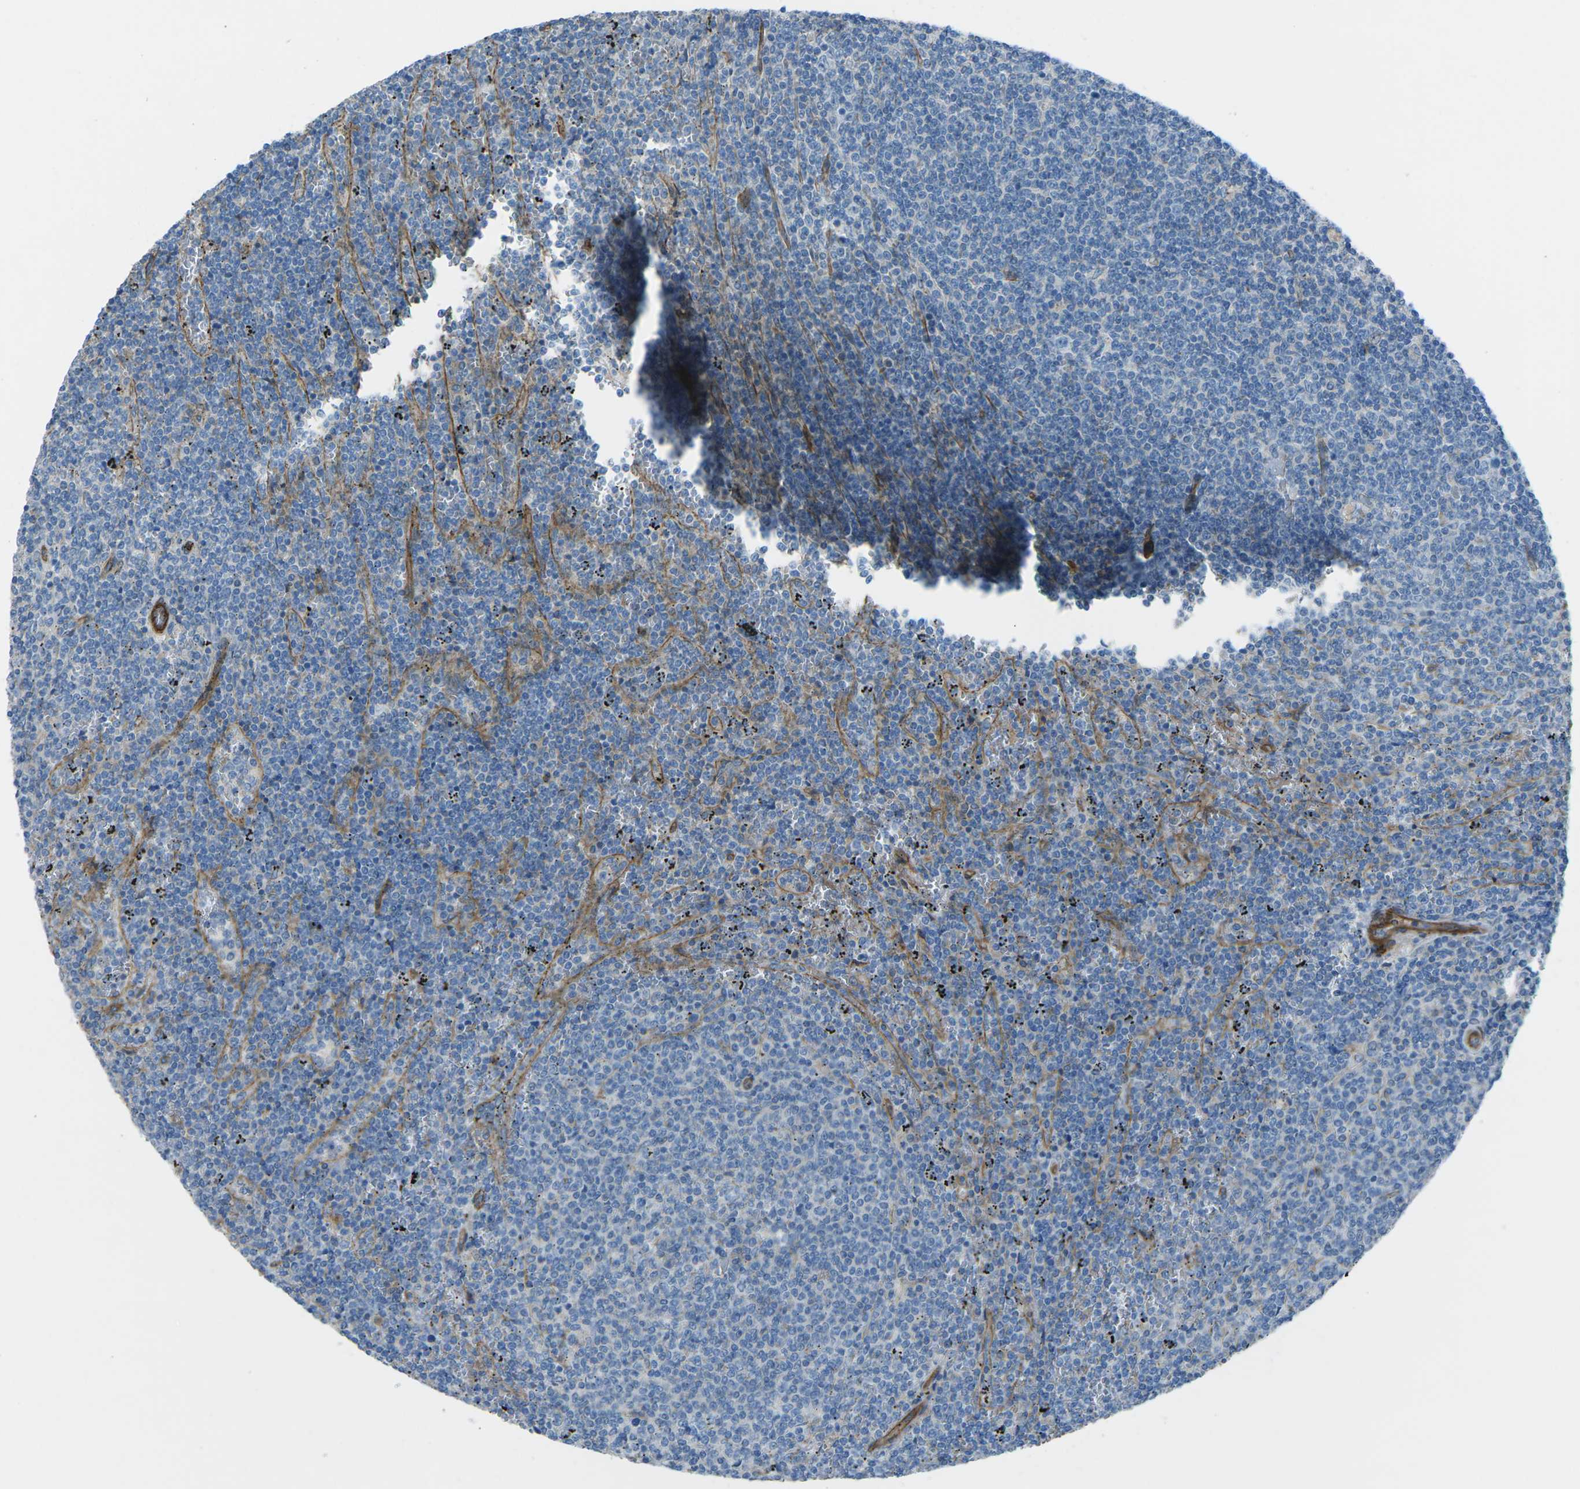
{"staining": {"intensity": "negative", "quantity": "none", "location": "none"}, "tissue": "lymphoma", "cell_type": "Tumor cells", "image_type": "cancer", "snomed": [{"axis": "morphology", "description": "Malignant lymphoma, non-Hodgkin's type, Low grade"}, {"axis": "topography", "description": "Spleen"}], "caption": "High magnification brightfield microscopy of low-grade malignant lymphoma, non-Hodgkin's type stained with DAB (brown) and counterstained with hematoxylin (blue): tumor cells show no significant expression.", "gene": "UTRN", "patient": {"sex": "female", "age": 50}}